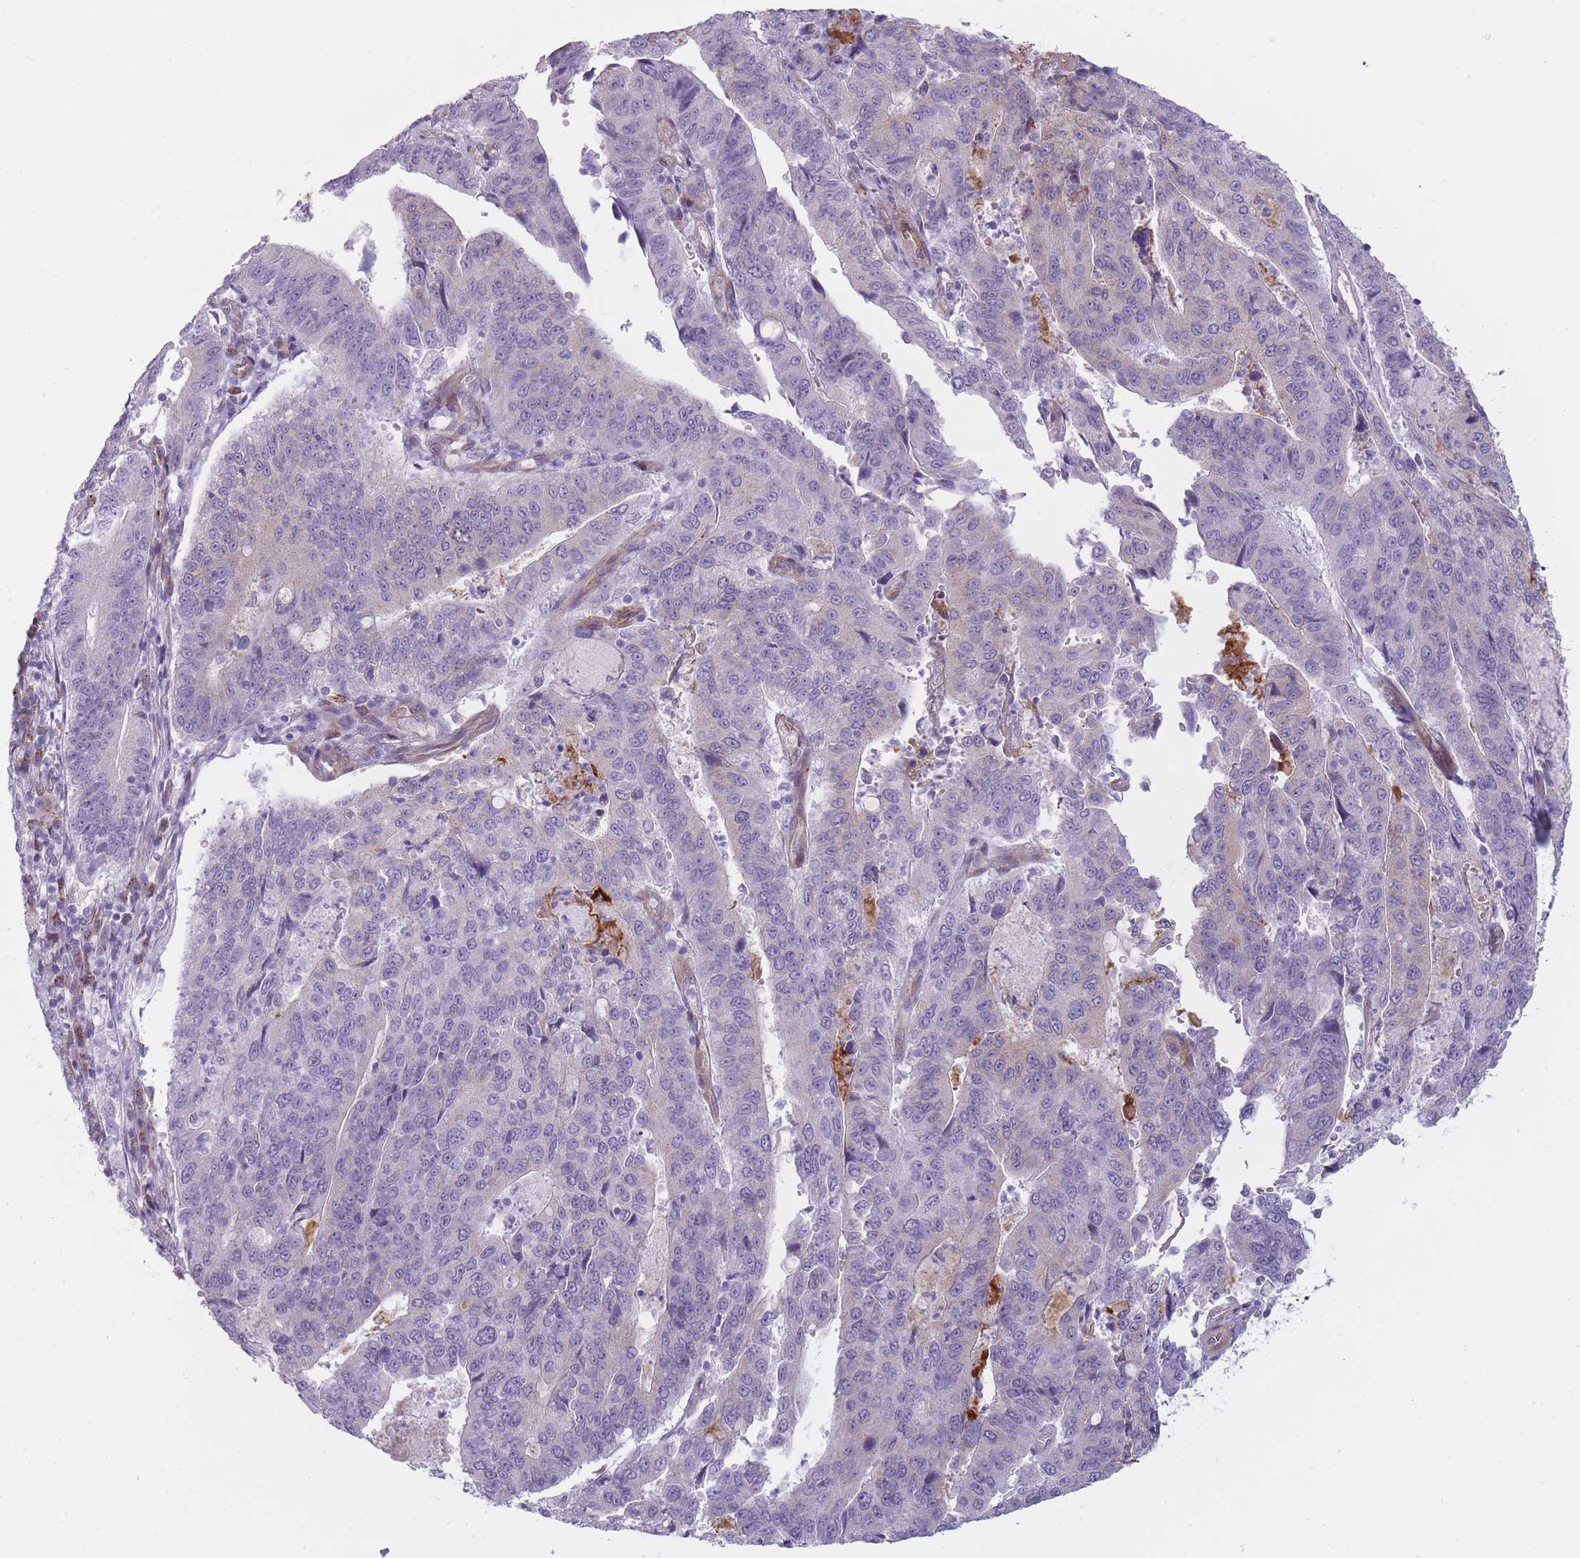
{"staining": {"intensity": "negative", "quantity": "none", "location": "none"}, "tissue": "stomach cancer", "cell_type": "Tumor cells", "image_type": "cancer", "snomed": [{"axis": "morphology", "description": "Adenocarcinoma, NOS"}, {"axis": "topography", "description": "Stomach"}], "caption": "An IHC micrograph of adenocarcinoma (stomach) is shown. There is no staining in tumor cells of adenocarcinoma (stomach).", "gene": "PGRMC2", "patient": {"sex": "male", "age": 59}}